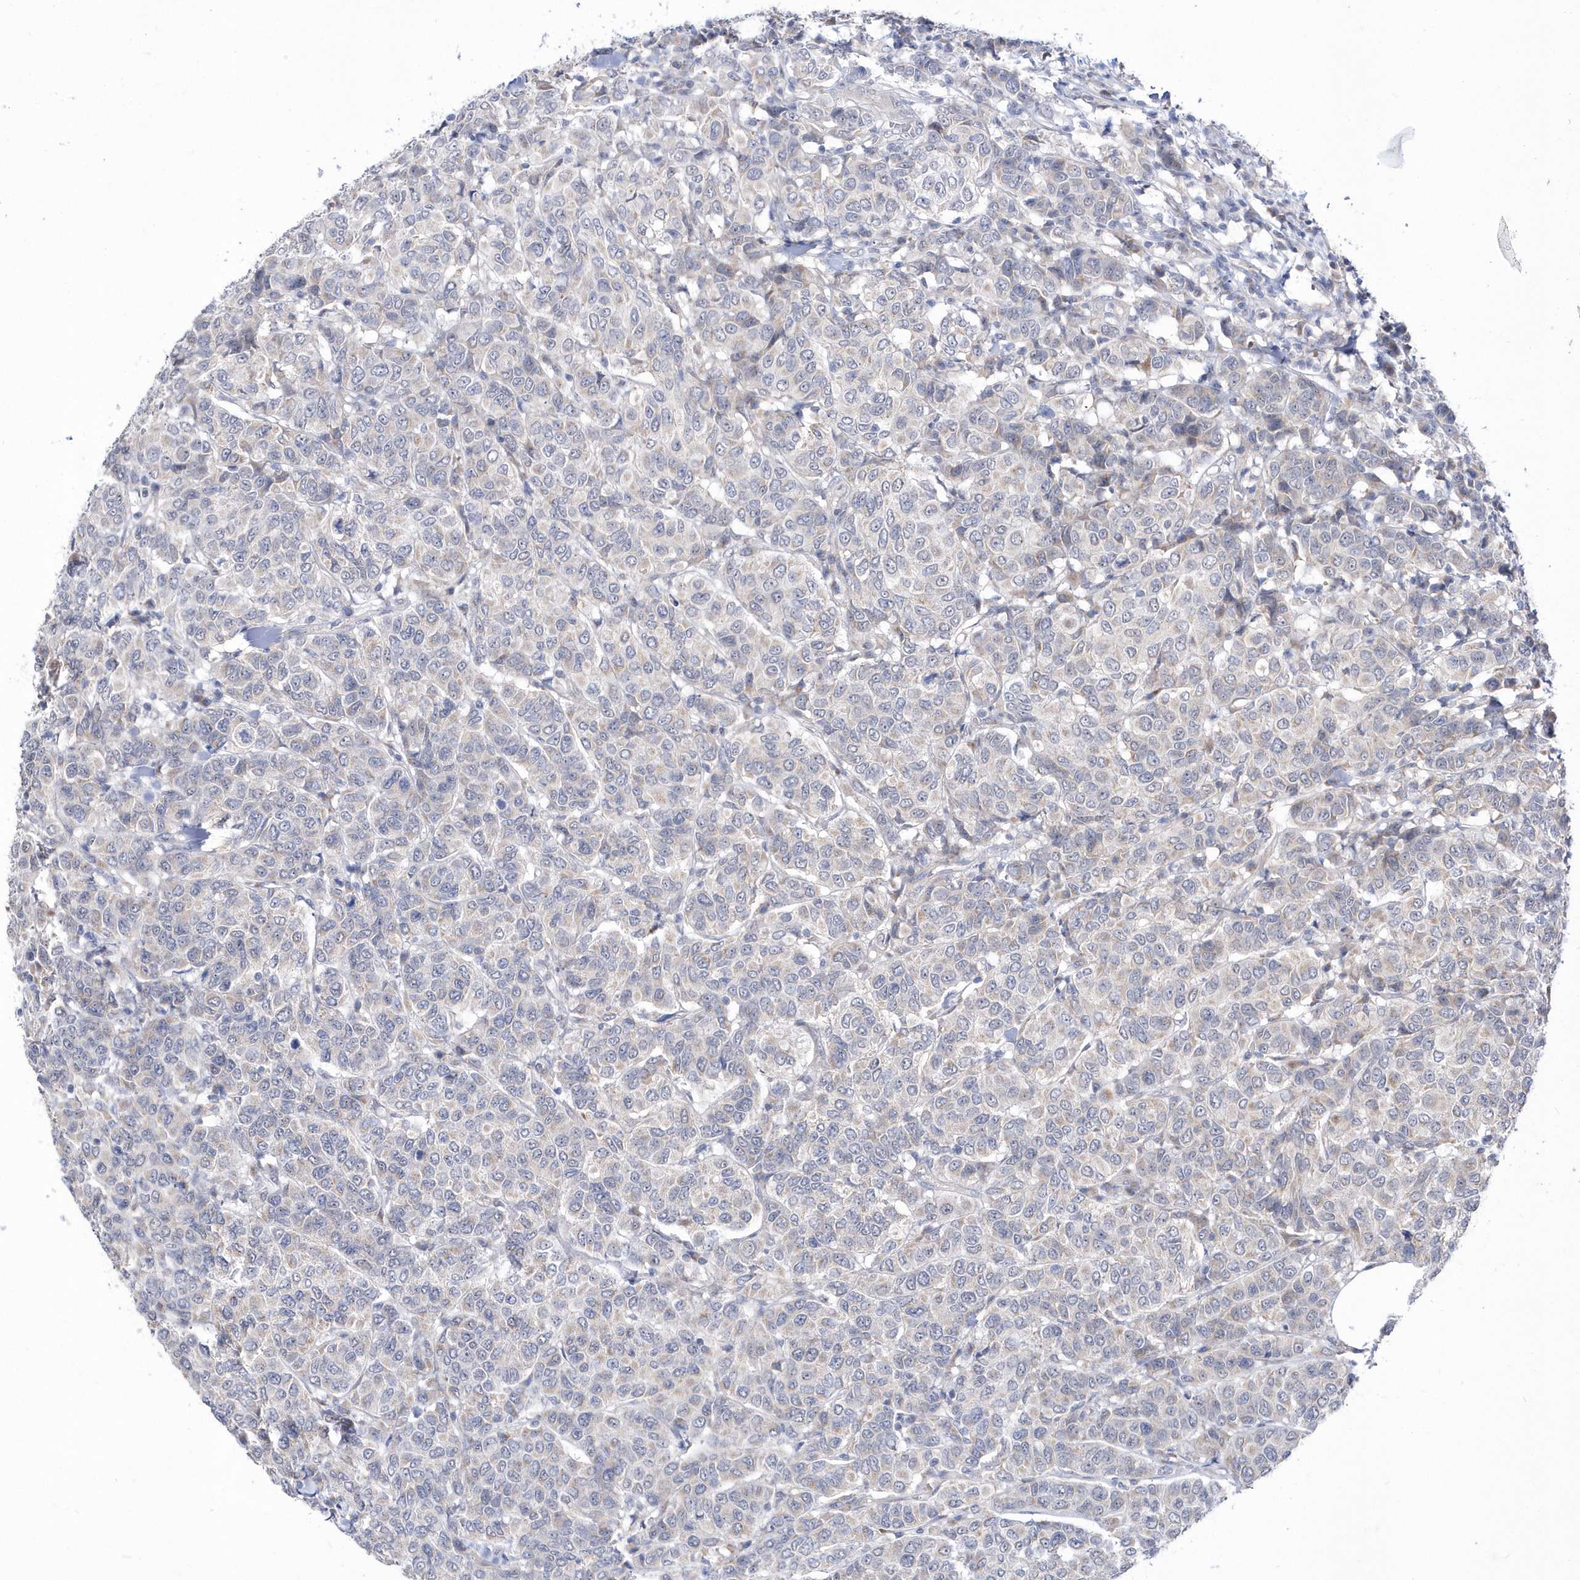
{"staining": {"intensity": "negative", "quantity": "none", "location": "none"}, "tissue": "breast cancer", "cell_type": "Tumor cells", "image_type": "cancer", "snomed": [{"axis": "morphology", "description": "Duct carcinoma"}, {"axis": "topography", "description": "Breast"}], "caption": "High magnification brightfield microscopy of intraductal carcinoma (breast) stained with DAB (brown) and counterstained with hematoxylin (blue): tumor cells show no significant expression.", "gene": "DALRD3", "patient": {"sex": "female", "age": 55}}